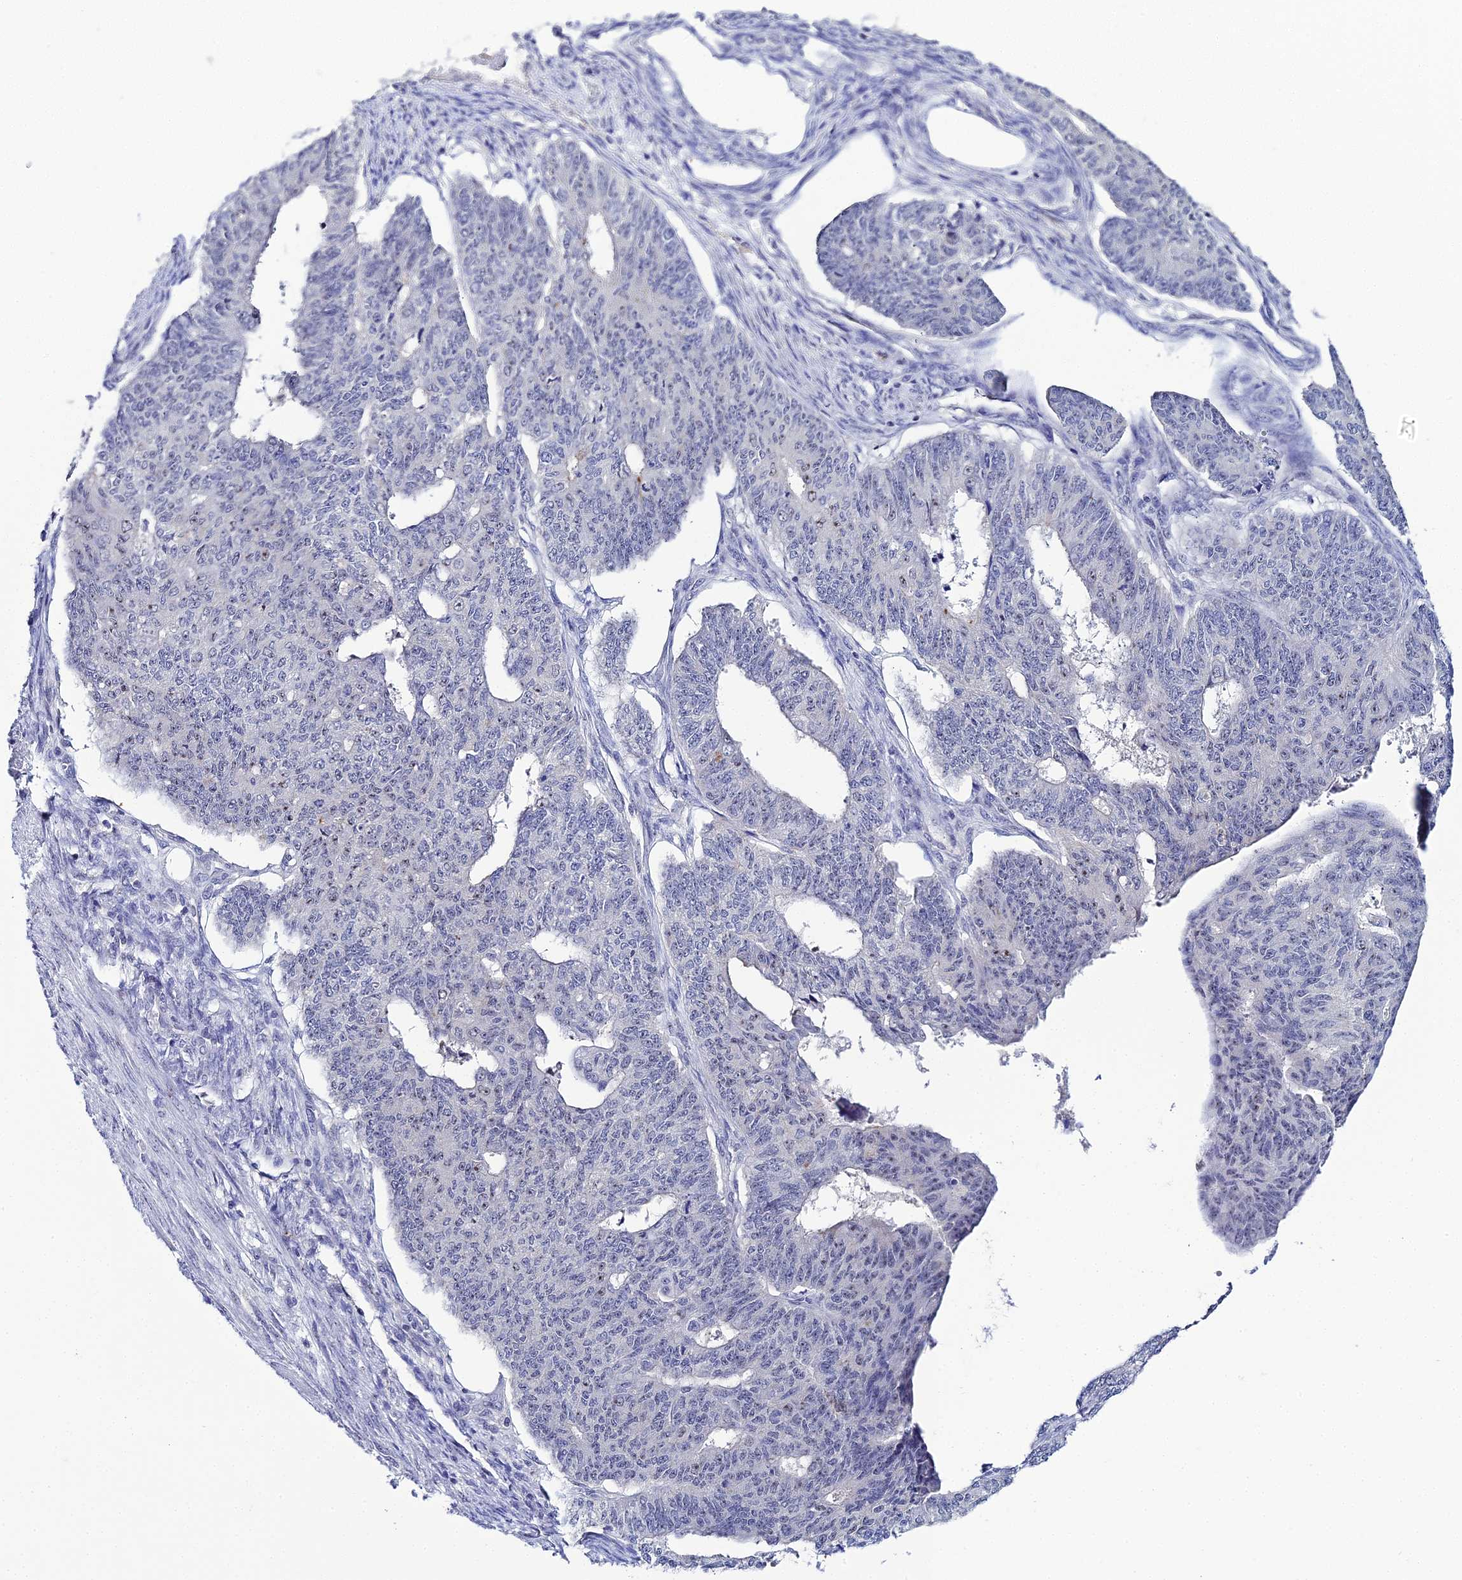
{"staining": {"intensity": "weak", "quantity": "<25%", "location": "nuclear"}, "tissue": "endometrial cancer", "cell_type": "Tumor cells", "image_type": "cancer", "snomed": [{"axis": "morphology", "description": "Adenocarcinoma, NOS"}, {"axis": "topography", "description": "Endometrium"}], "caption": "Adenocarcinoma (endometrial) stained for a protein using immunohistochemistry reveals no expression tumor cells.", "gene": "PLPP4", "patient": {"sex": "female", "age": 32}}